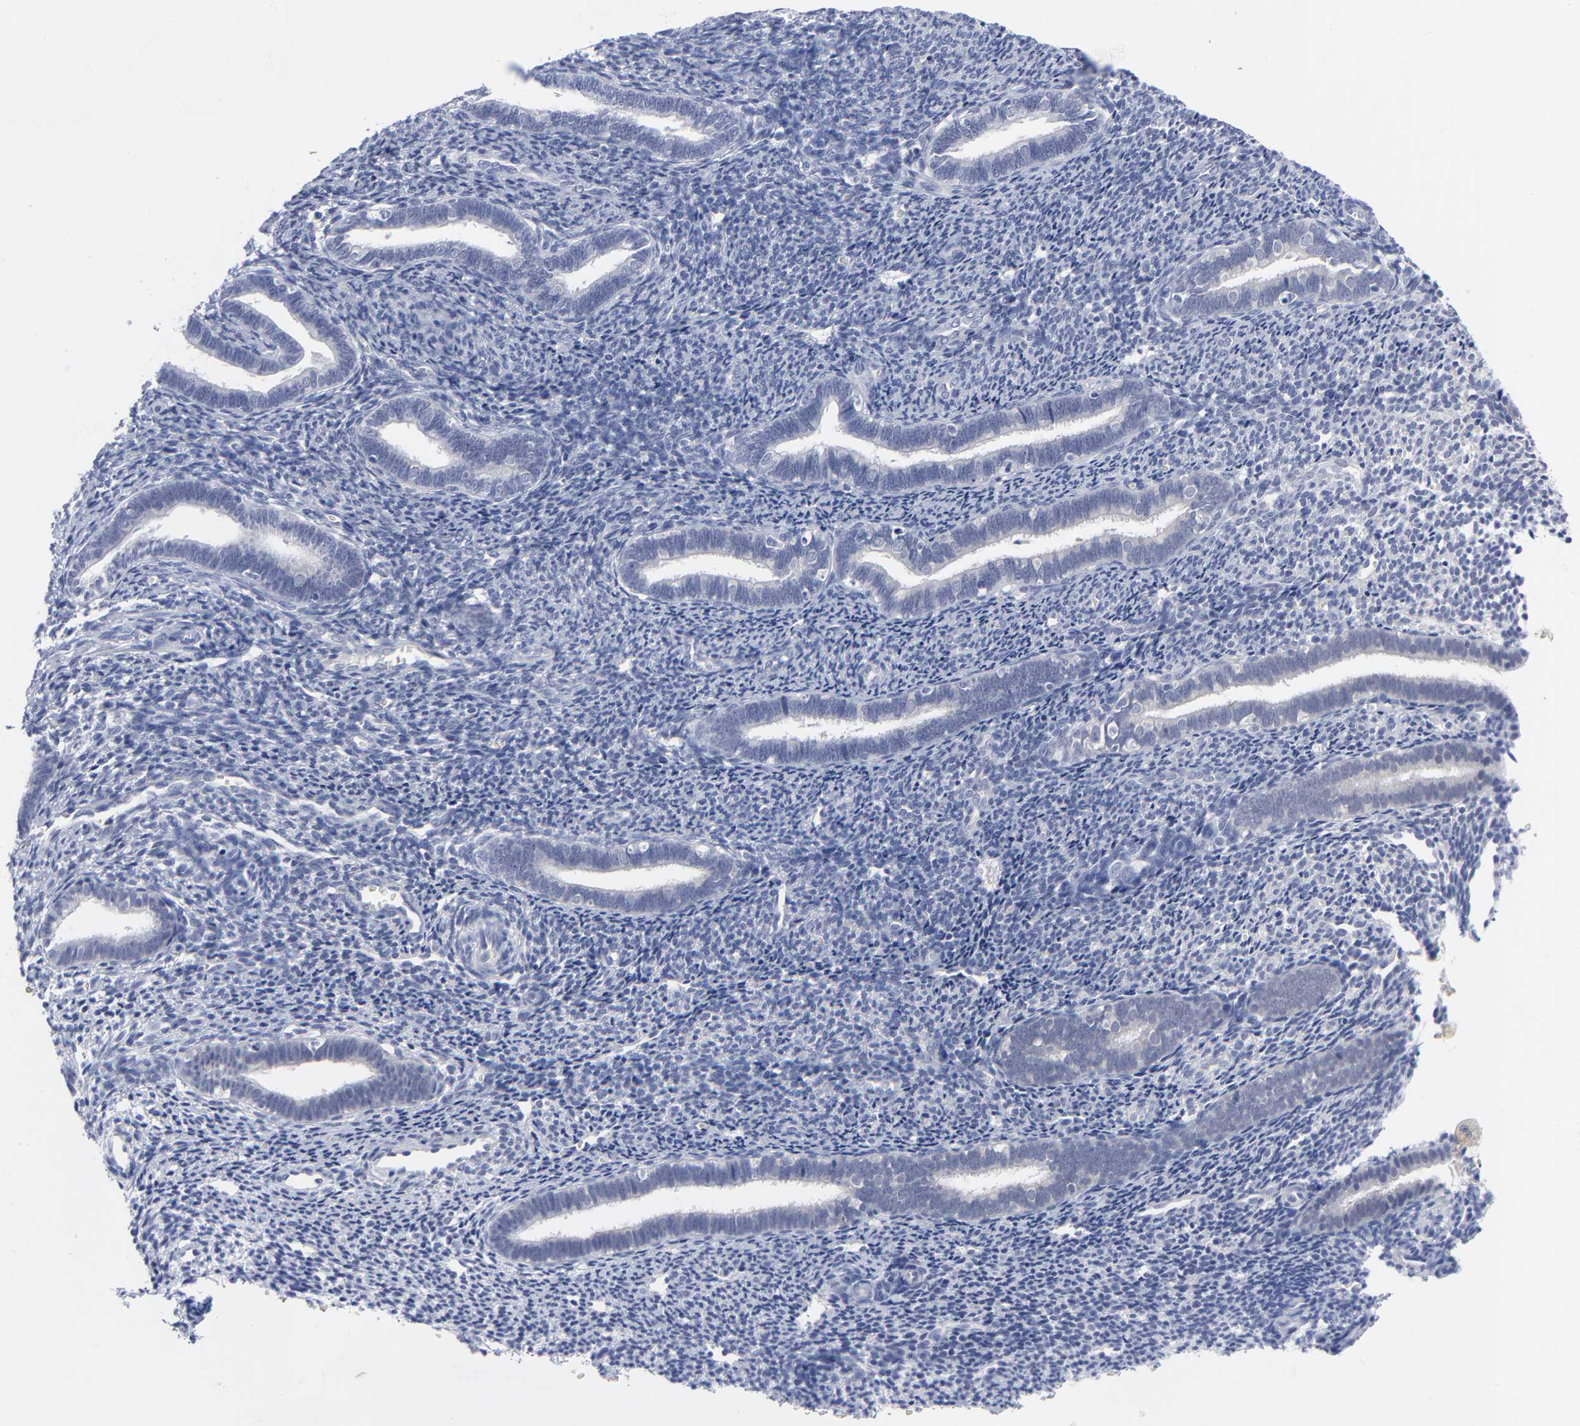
{"staining": {"intensity": "negative", "quantity": "none", "location": "none"}, "tissue": "endometrium", "cell_type": "Cells in endometrial stroma", "image_type": "normal", "snomed": [{"axis": "morphology", "description": "Normal tissue, NOS"}, {"axis": "topography", "description": "Endometrium"}], "caption": "Immunohistochemical staining of normal human endometrium shows no significant staining in cells in endometrial stroma. Brightfield microscopy of immunohistochemistry stained with DAB (3,3'-diaminobenzidine) (brown) and hematoxylin (blue), captured at high magnification.", "gene": "CLEC4G", "patient": {"sex": "female", "age": 27}}